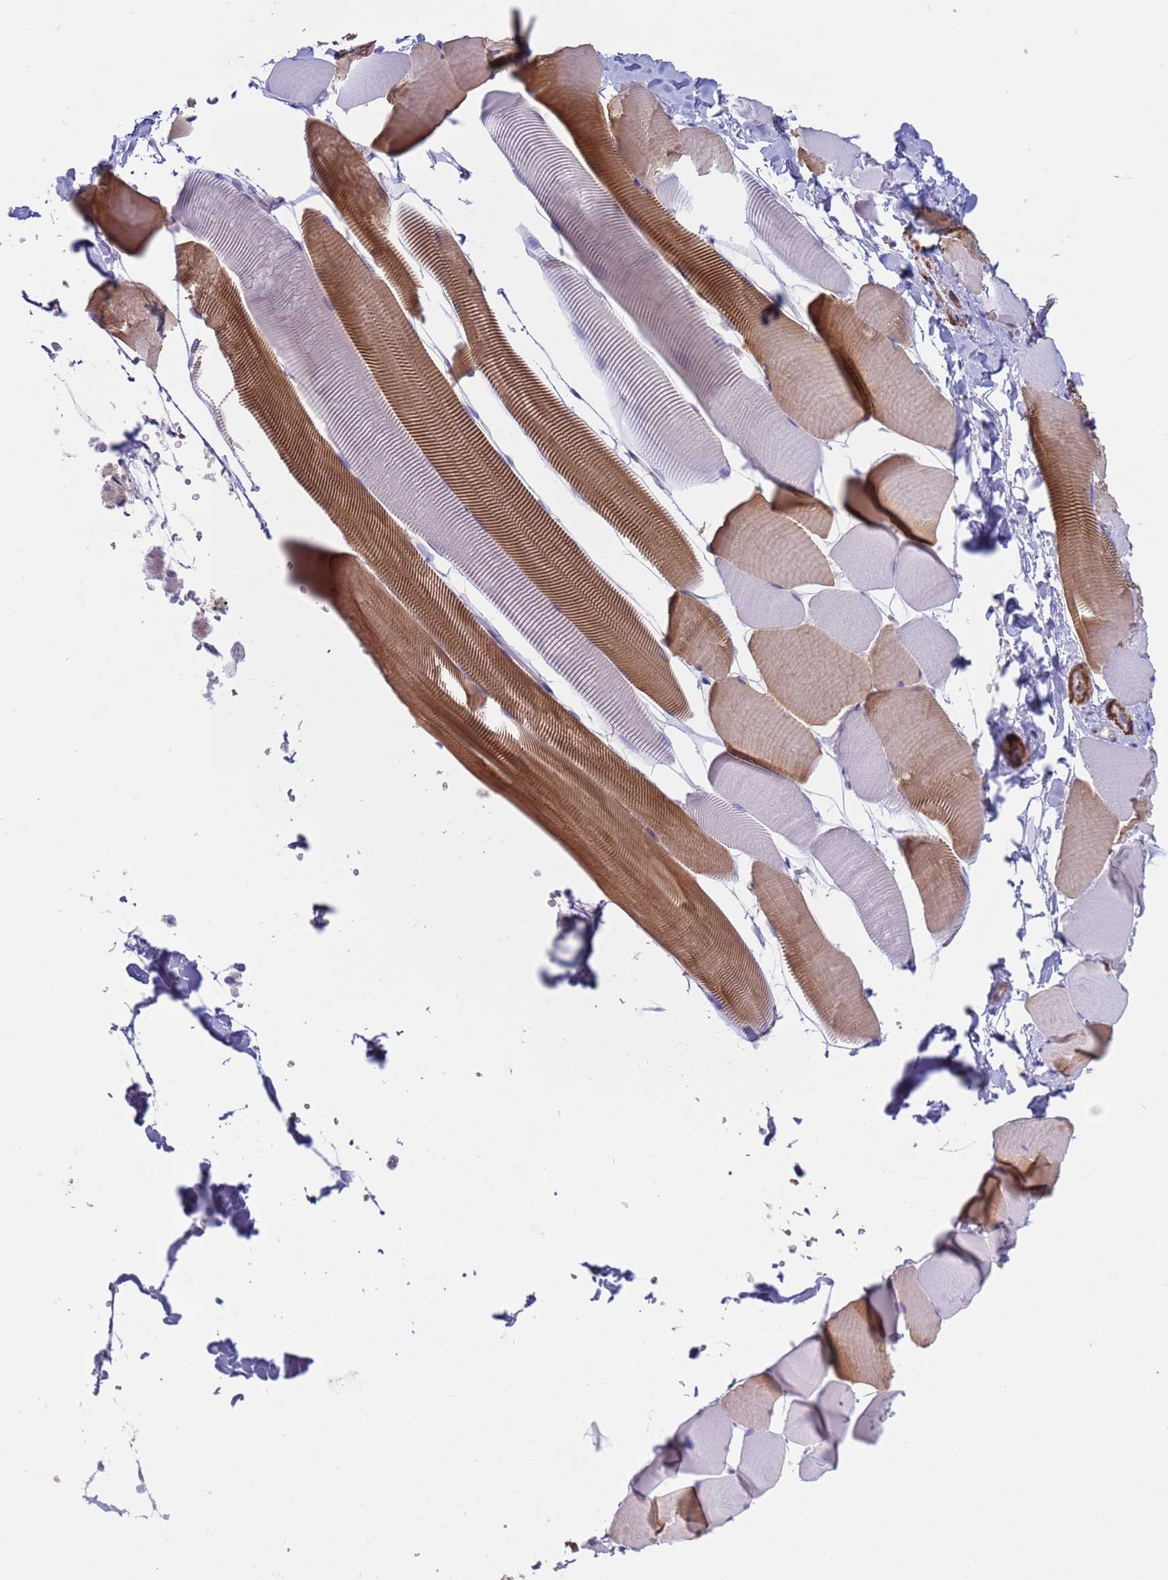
{"staining": {"intensity": "strong", "quantity": "<25%", "location": "cytoplasmic/membranous"}, "tissue": "skeletal muscle", "cell_type": "Myocytes", "image_type": "normal", "snomed": [{"axis": "morphology", "description": "Normal tissue, NOS"}, {"axis": "topography", "description": "Skeletal muscle"}], "caption": "High-magnification brightfield microscopy of unremarkable skeletal muscle stained with DAB (brown) and counterstained with hematoxylin (blue). myocytes exhibit strong cytoplasmic/membranous staining is seen in about<25% of cells.", "gene": "KBTBD3", "patient": {"sex": "male", "age": 25}}